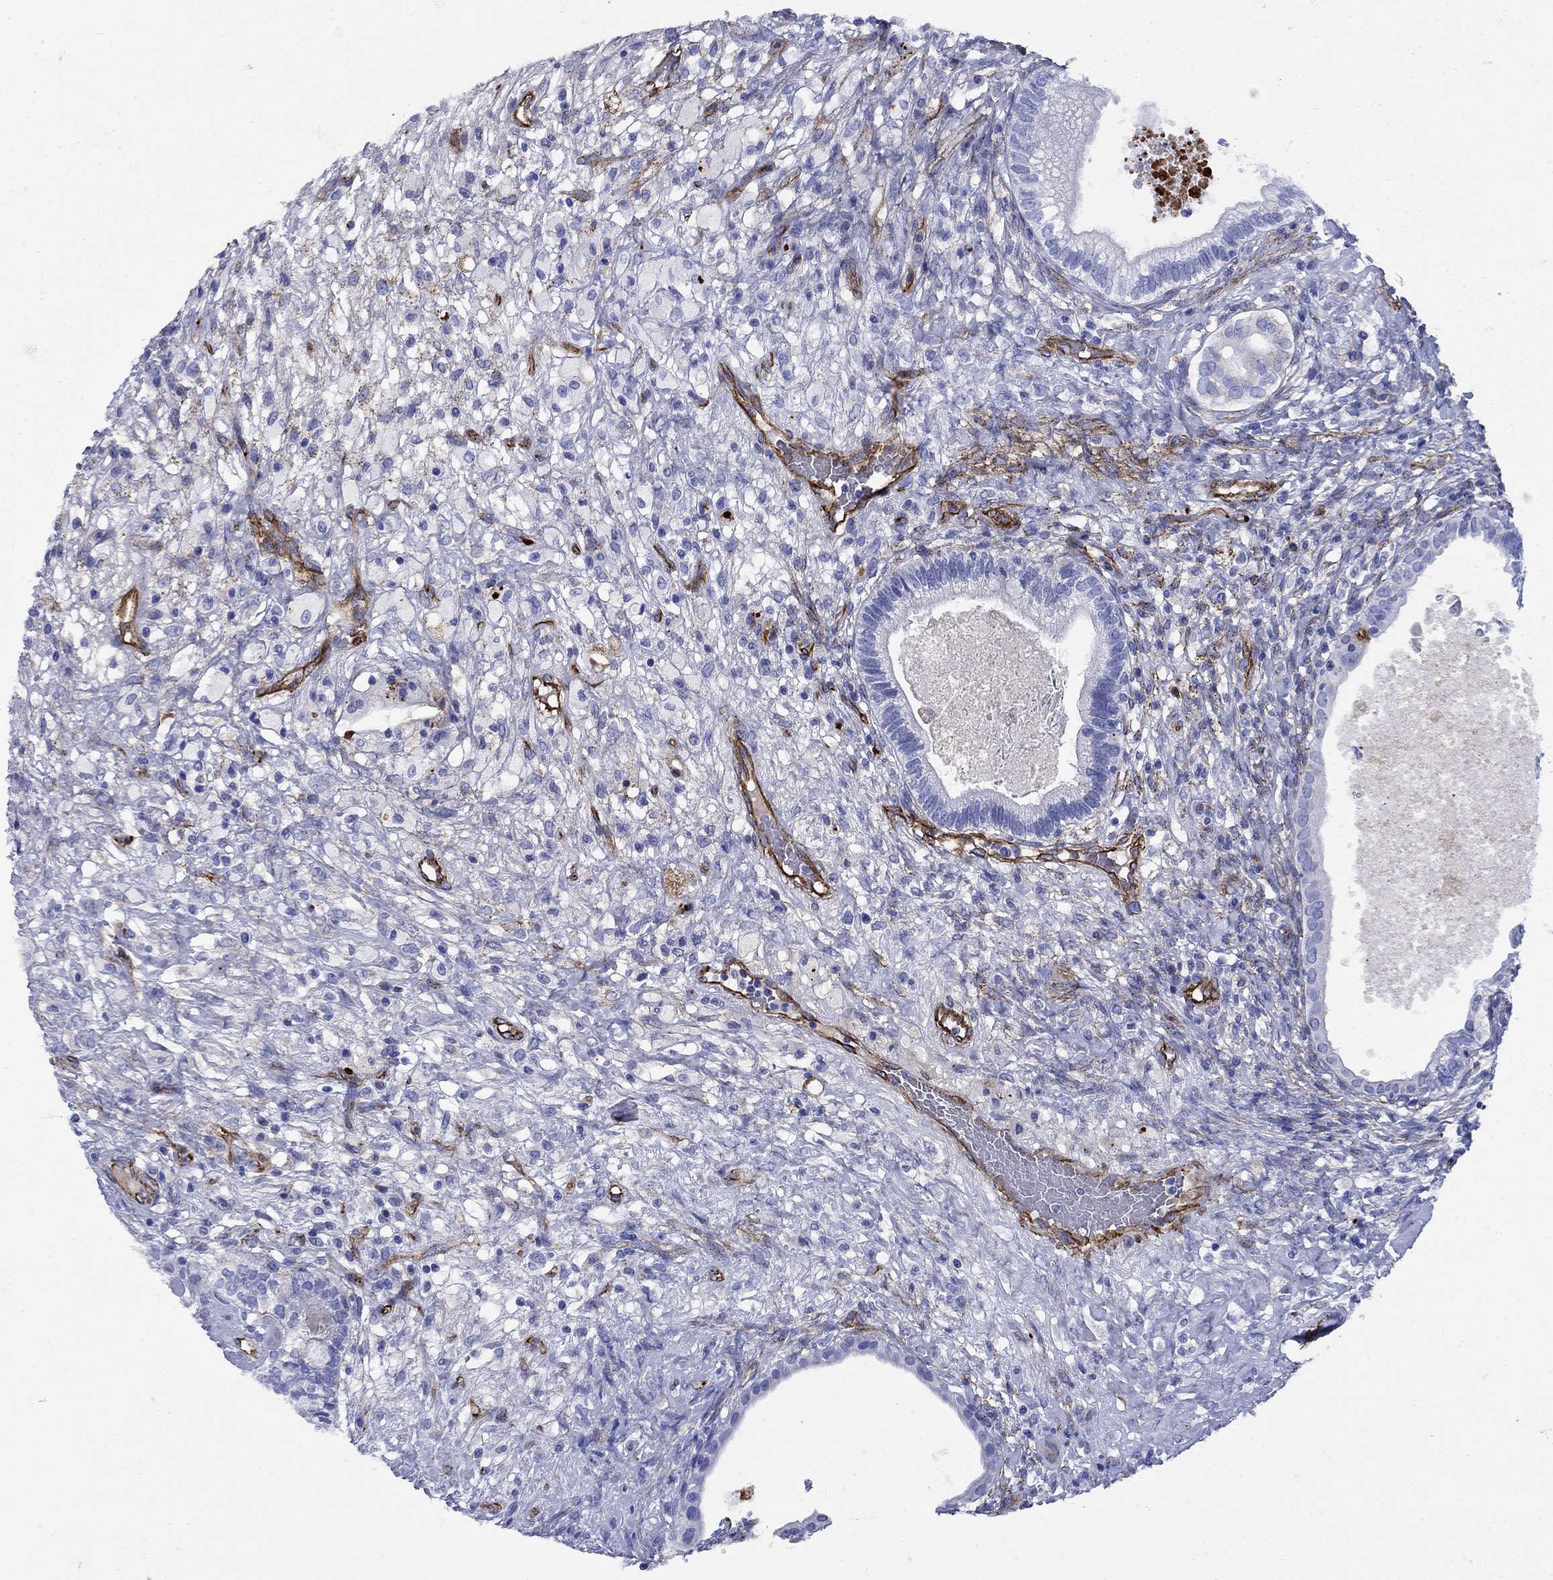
{"staining": {"intensity": "negative", "quantity": "none", "location": "none"}, "tissue": "testis cancer", "cell_type": "Tumor cells", "image_type": "cancer", "snomed": [{"axis": "morphology", "description": "Seminoma, NOS"}, {"axis": "morphology", "description": "Carcinoma, Embryonal, NOS"}, {"axis": "topography", "description": "Testis"}], "caption": "The image shows no staining of tumor cells in embryonal carcinoma (testis).", "gene": "VTN", "patient": {"sex": "male", "age": 41}}